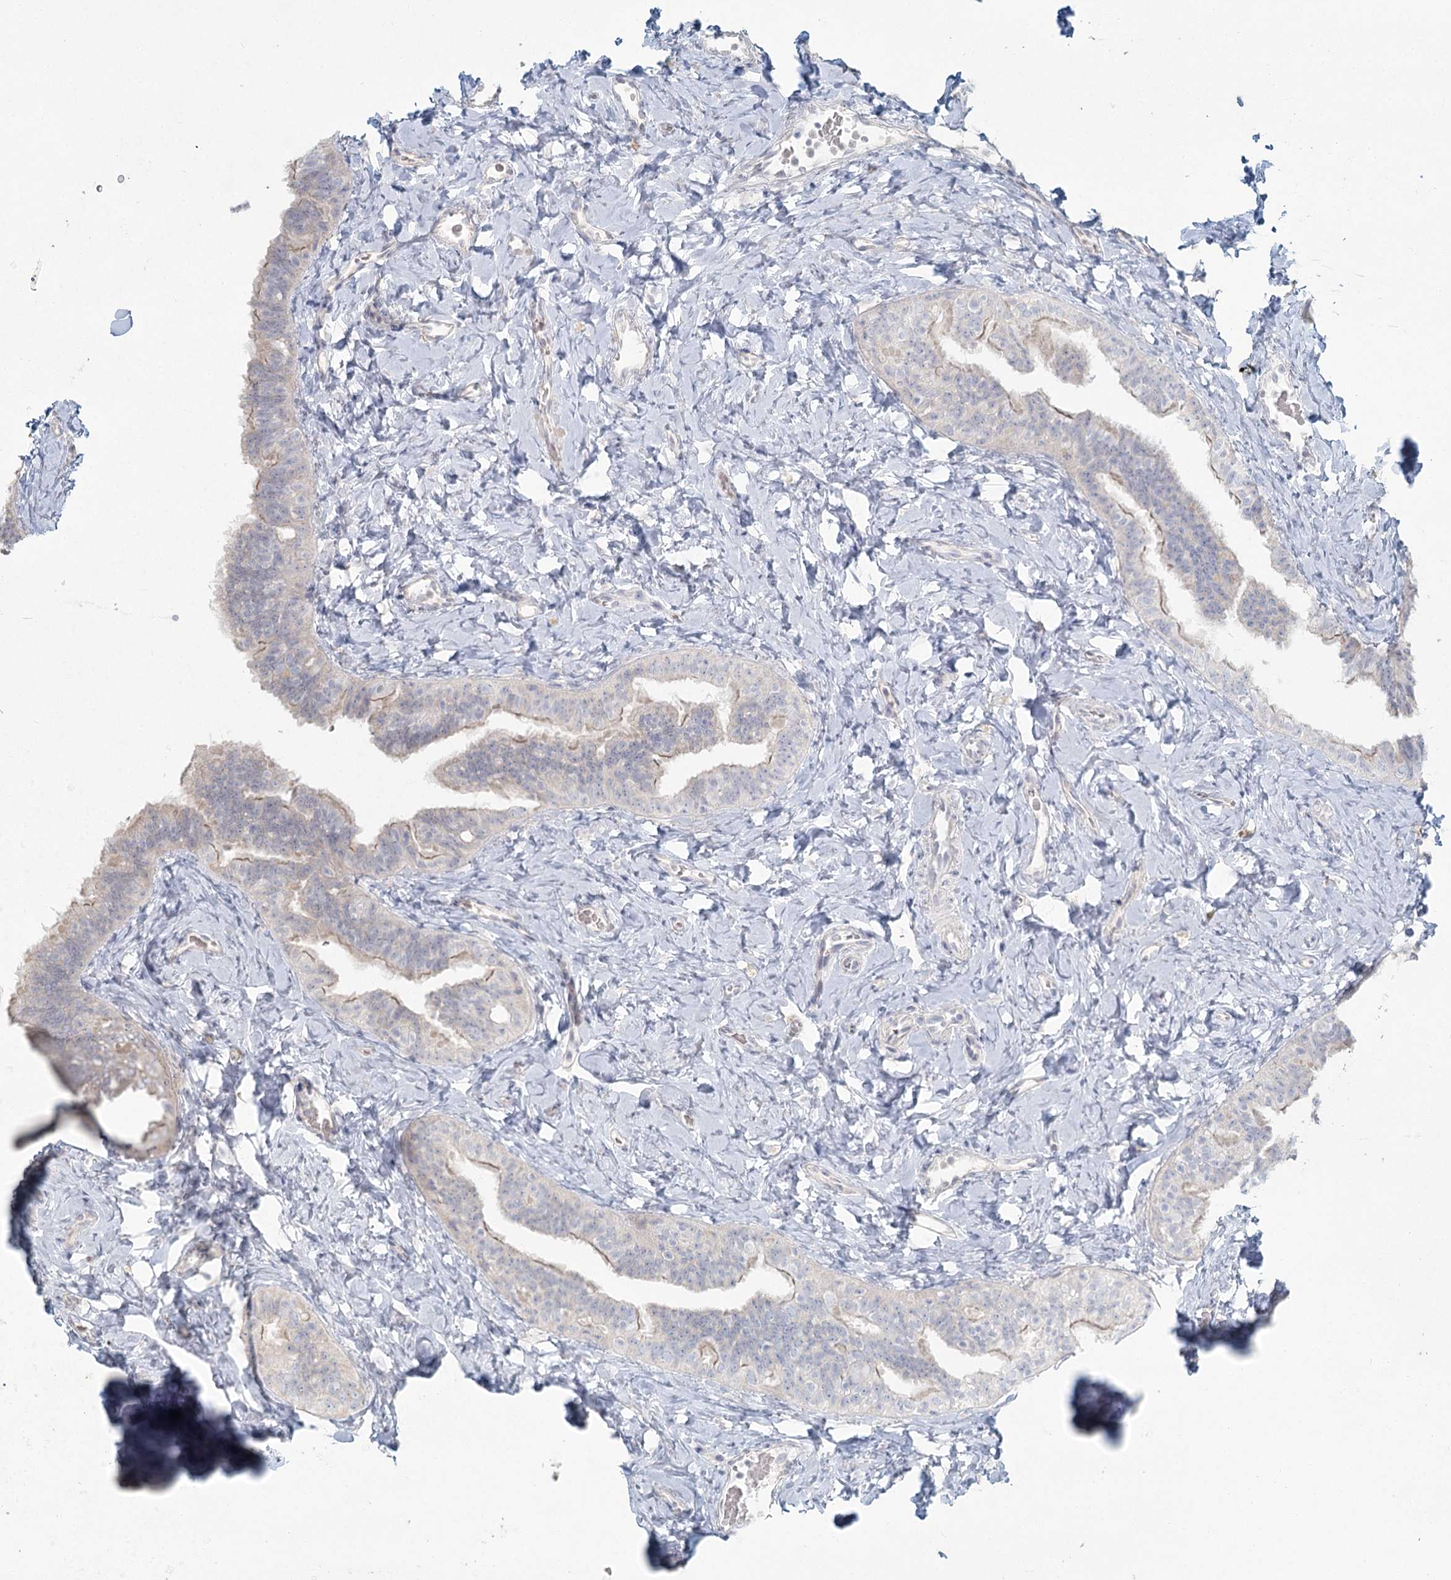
{"staining": {"intensity": "negative", "quantity": "none", "location": "none"}, "tissue": "fallopian tube", "cell_type": "Glandular cells", "image_type": "normal", "snomed": [{"axis": "morphology", "description": "Normal tissue, NOS"}, {"axis": "topography", "description": "Fallopian tube"}], "caption": "A micrograph of fallopian tube stained for a protein displays no brown staining in glandular cells.", "gene": "LRP2BP", "patient": {"sex": "female", "age": 39}}